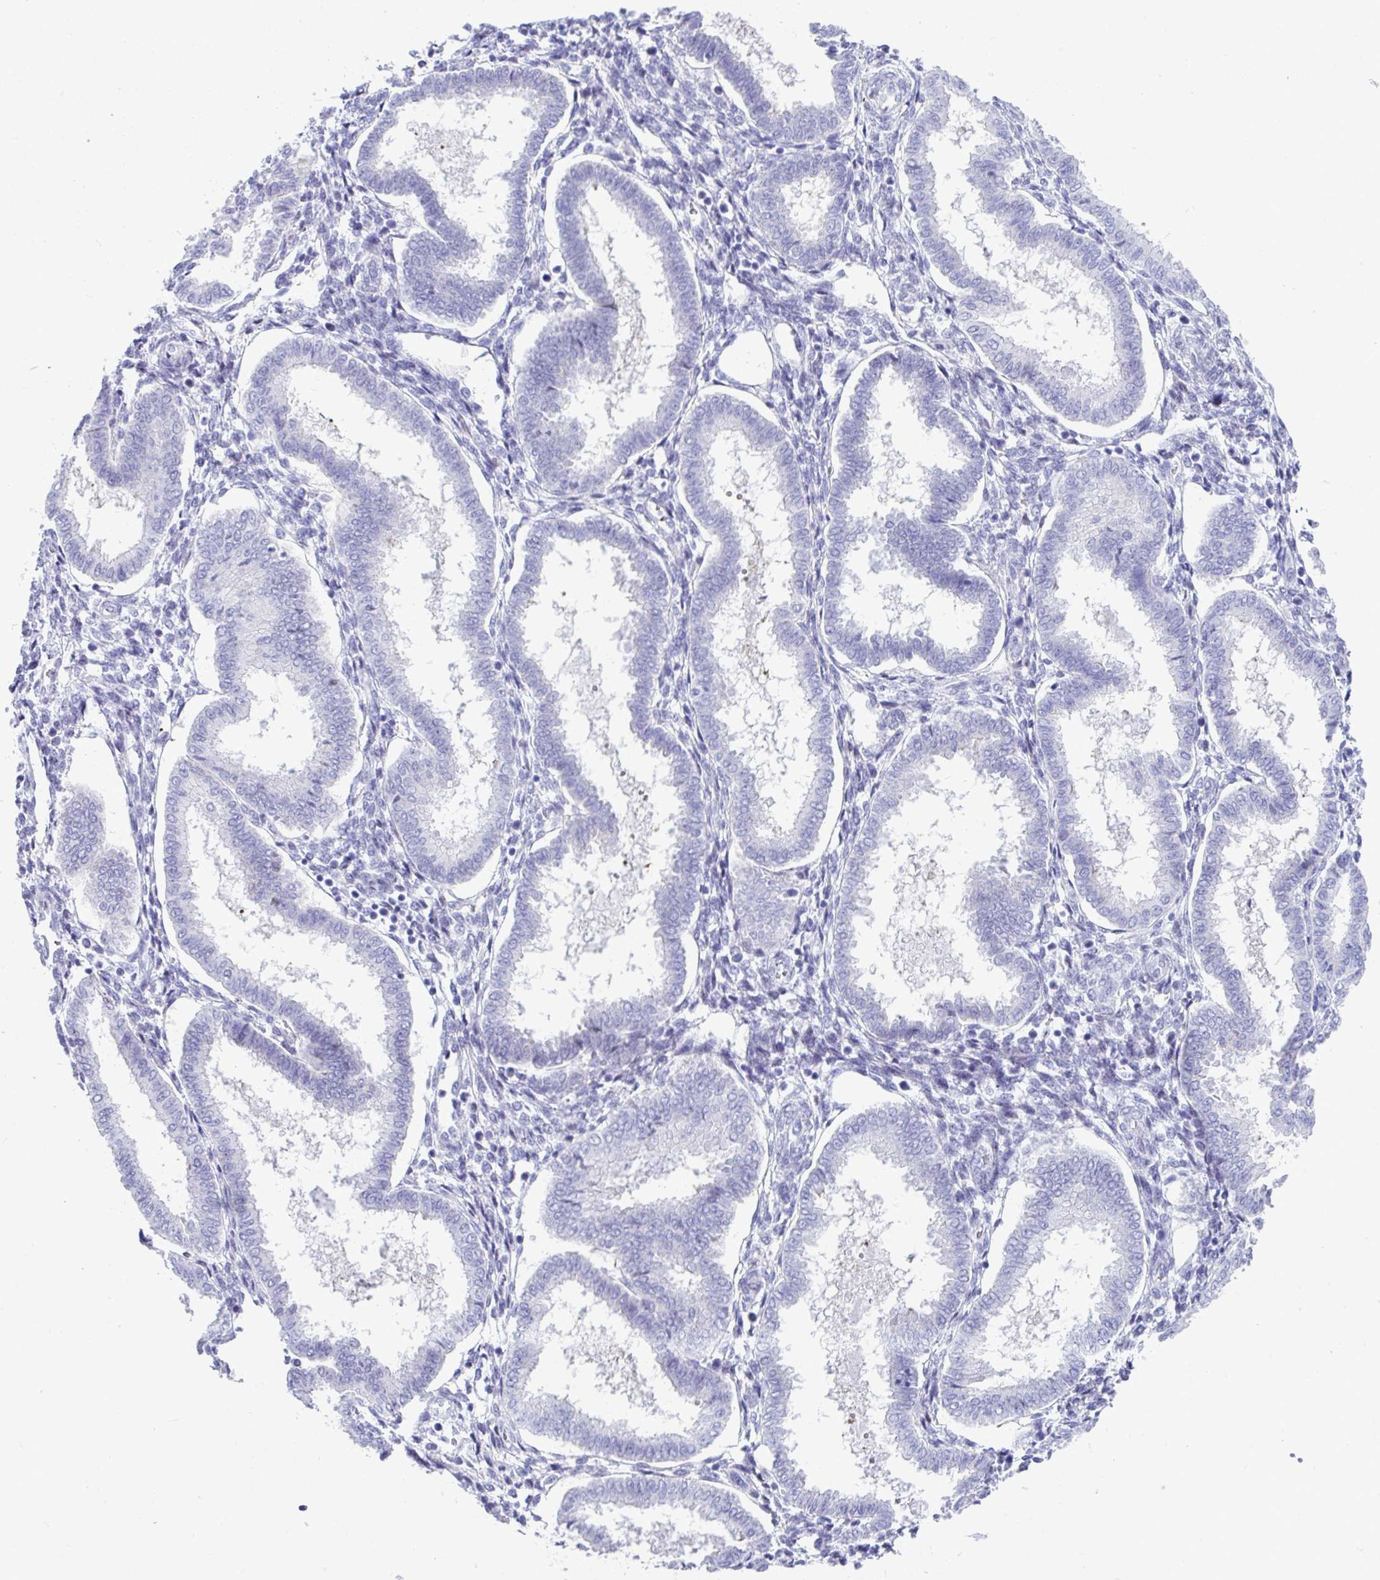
{"staining": {"intensity": "negative", "quantity": "none", "location": "none"}, "tissue": "endometrium", "cell_type": "Cells in endometrial stroma", "image_type": "normal", "snomed": [{"axis": "morphology", "description": "Normal tissue, NOS"}, {"axis": "topography", "description": "Endometrium"}], "caption": "High magnification brightfield microscopy of unremarkable endometrium stained with DAB (brown) and counterstained with hematoxylin (blue): cells in endometrial stroma show no significant positivity.", "gene": "ISL1", "patient": {"sex": "female", "age": 24}}